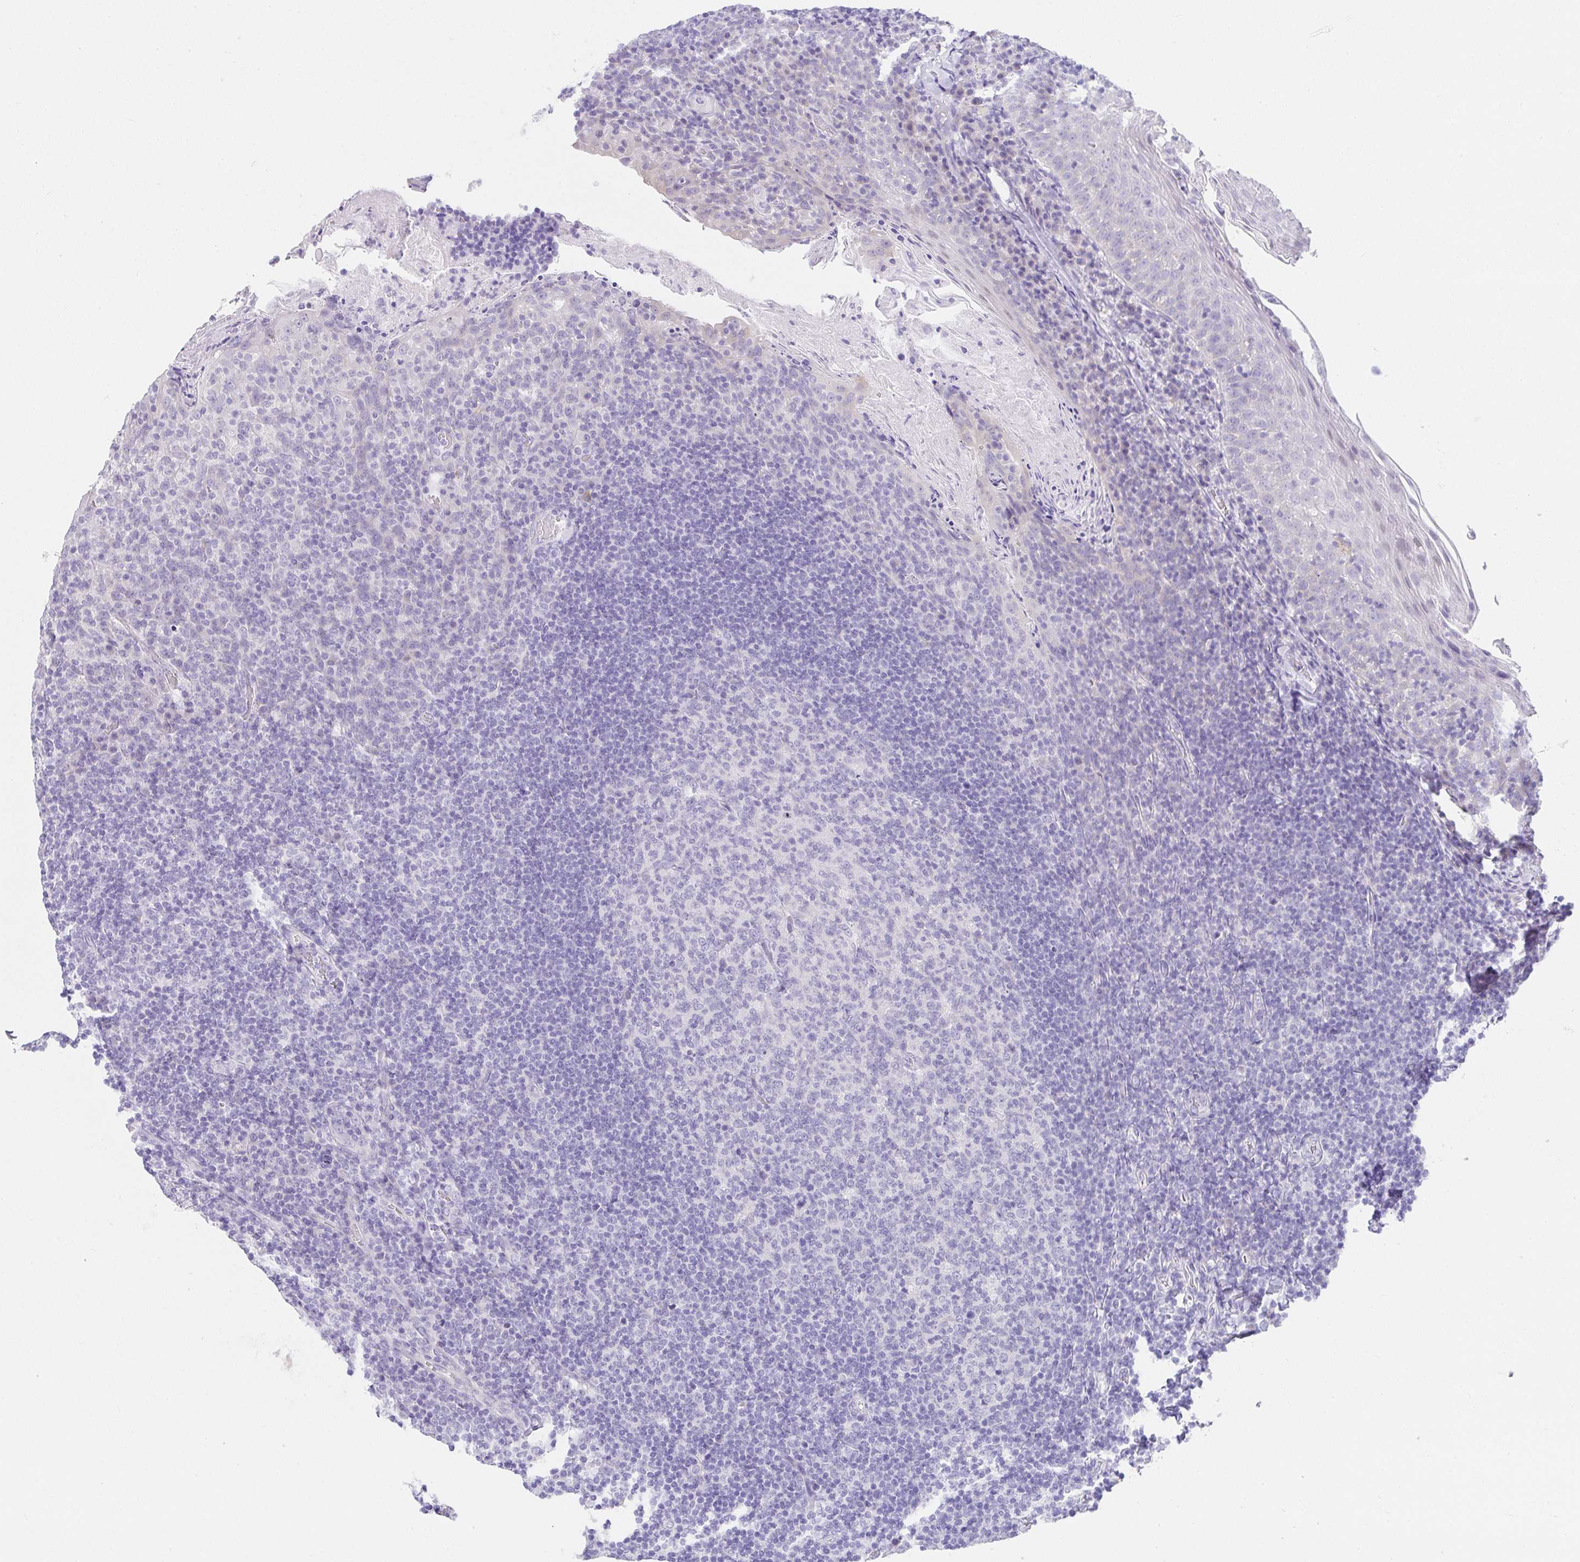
{"staining": {"intensity": "negative", "quantity": "none", "location": "none"}, "tissue": "tonsil", "cell_type": "Germinal center cells", "image_type": "normal", "snomed": [{"axis": "morphology", "description": "Normal tissue, NOS"}, {"axis": "topography", "description": "Tonsil"}], "caption": "The micrograph exhibits no staining of germinal center cells in unremarkable tonsil. Nuclei are stained in blue.", "gene": "VGLL1", "patient": {"sex": "female", "age": 10}}